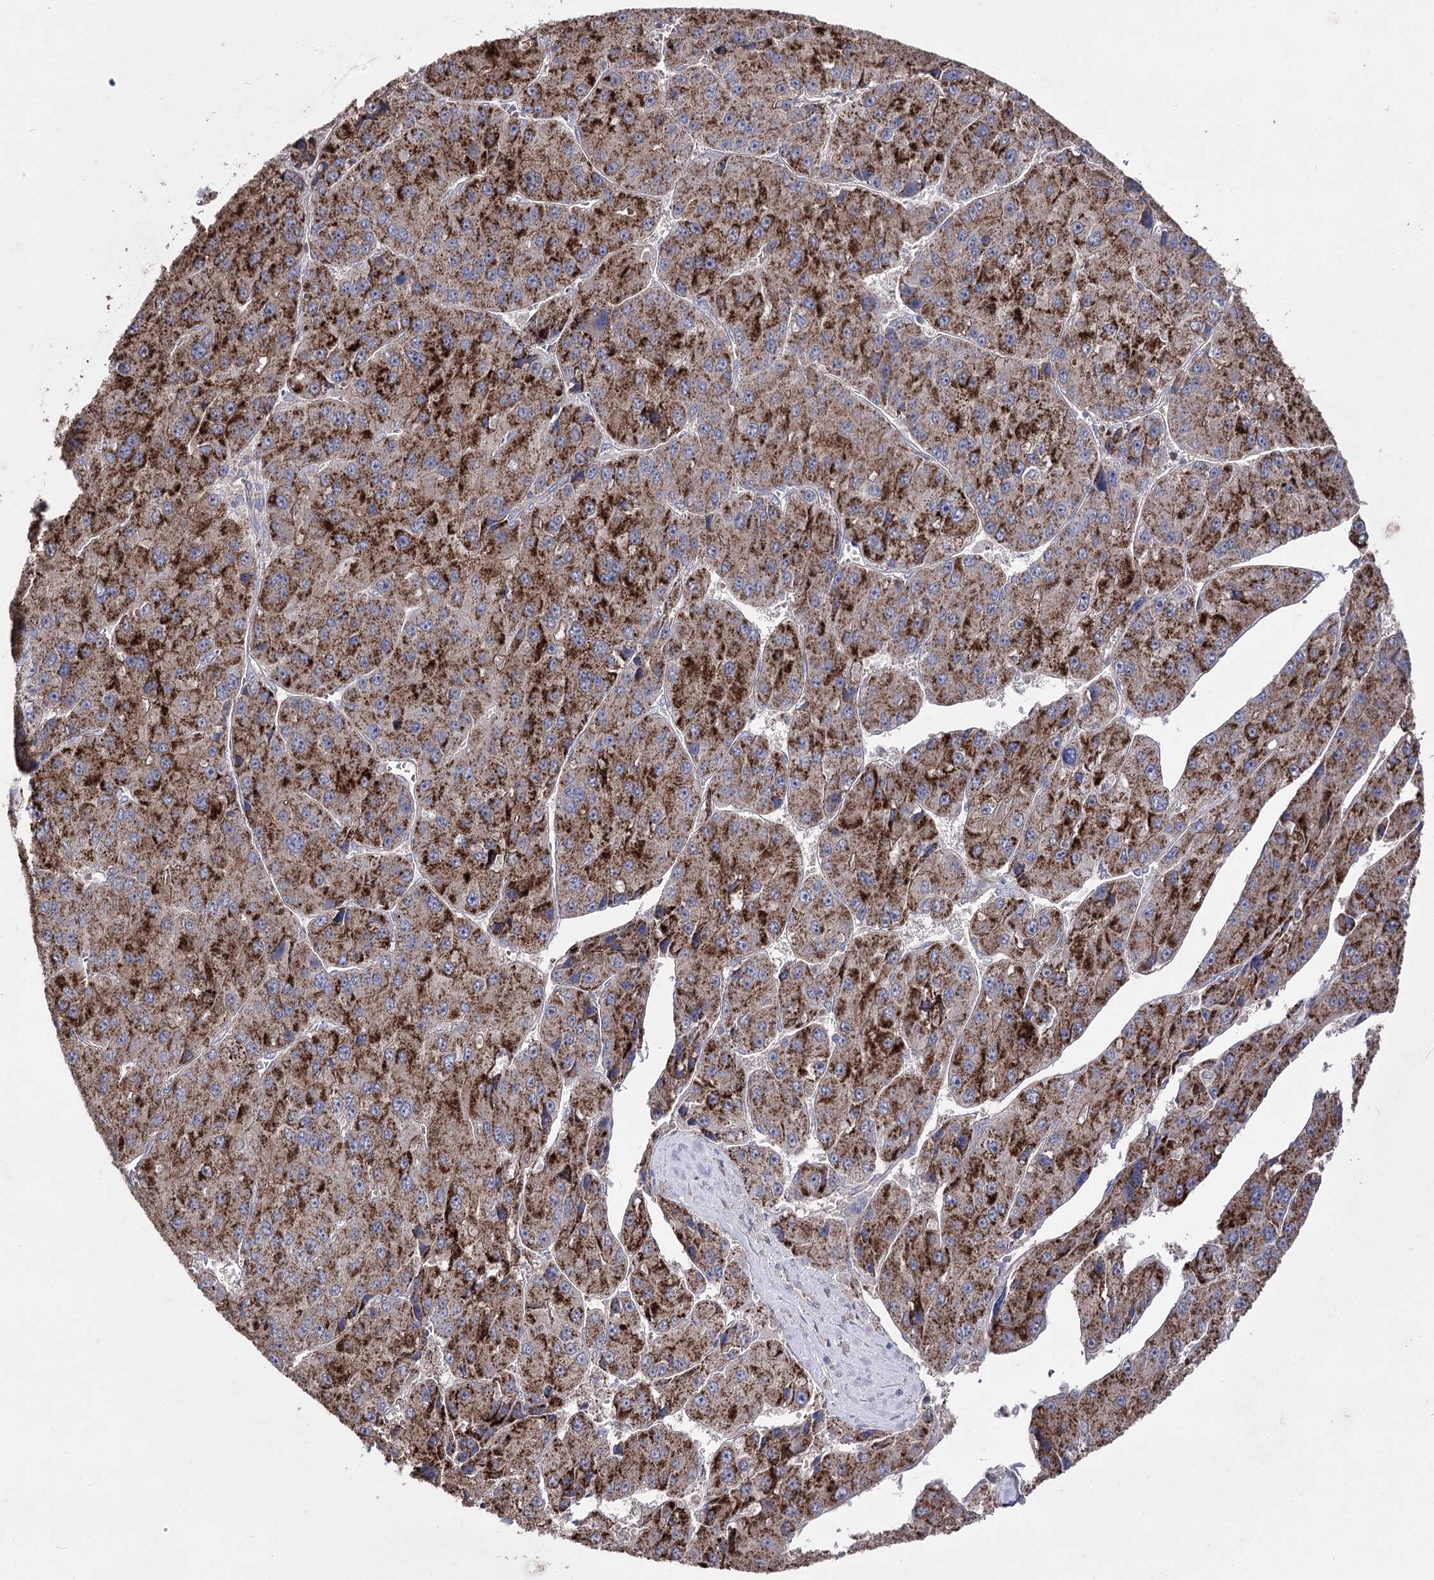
{"staining": {"intensity": "strong", "quantity": ">75%", "location": "cytoplasmic/membranous"}, "tissue": "liver cancer", "cell_type": "Tumor cells", "image_type": "cancer", "snomed": [{"axis": "morphology", "description": "Carcinoma, Hepatocellular, NOS"}, {"axis": "topography", "description": "Liver"}], "caption": "Tumor cells display high levels of strong cytoplasmic/membranous positivity in about >75% of cells in liver cancer (hepatocellular carcinoma). (IHC, brightfield microscopy, high magnification).", "gene": "AURKC", "patient": {"sex": "female", "age": 73}}